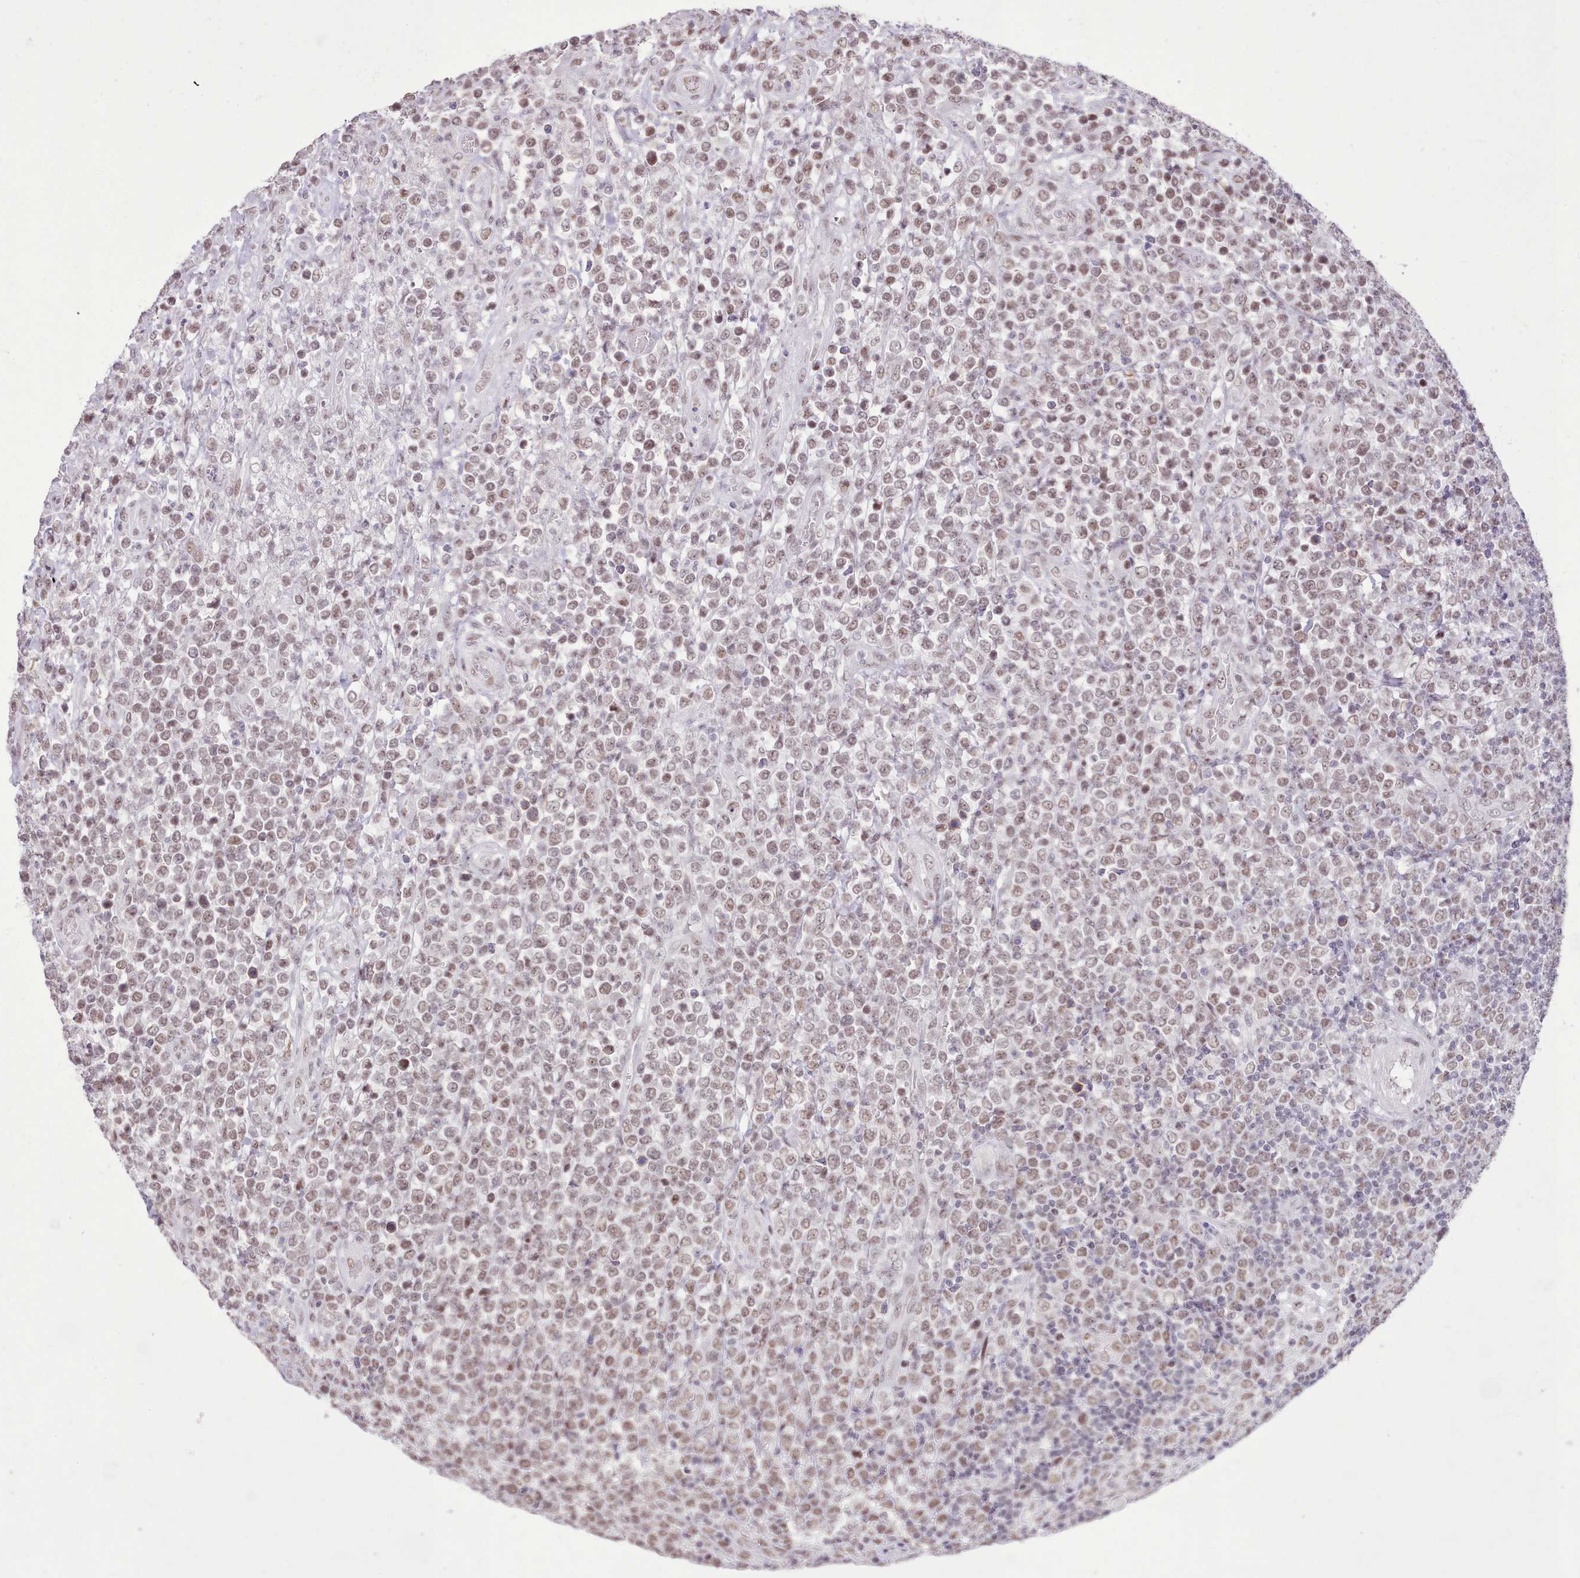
{"staining": {"intensity": "weak", "quantity": ">75%", "location": "nuclear"}, "tissue": "lymphoma", "cell_type": "Tumor cells", "image_type": "cancer", "snomed": [{"axis": "morphology", "description": "Malignant lymphoma, non-Hodgkin's type, High grade"}, {"axis": "topography", "description": "Soft tissue"}], "caption": "Weak nuclear protein positivity is appreciated in approximately >75% of tumor cells in high-grade malignant lymphoma, non-Hodgkin's type.", "gene": "TAF15", "patient": {"sex": "female", "age": 56}}